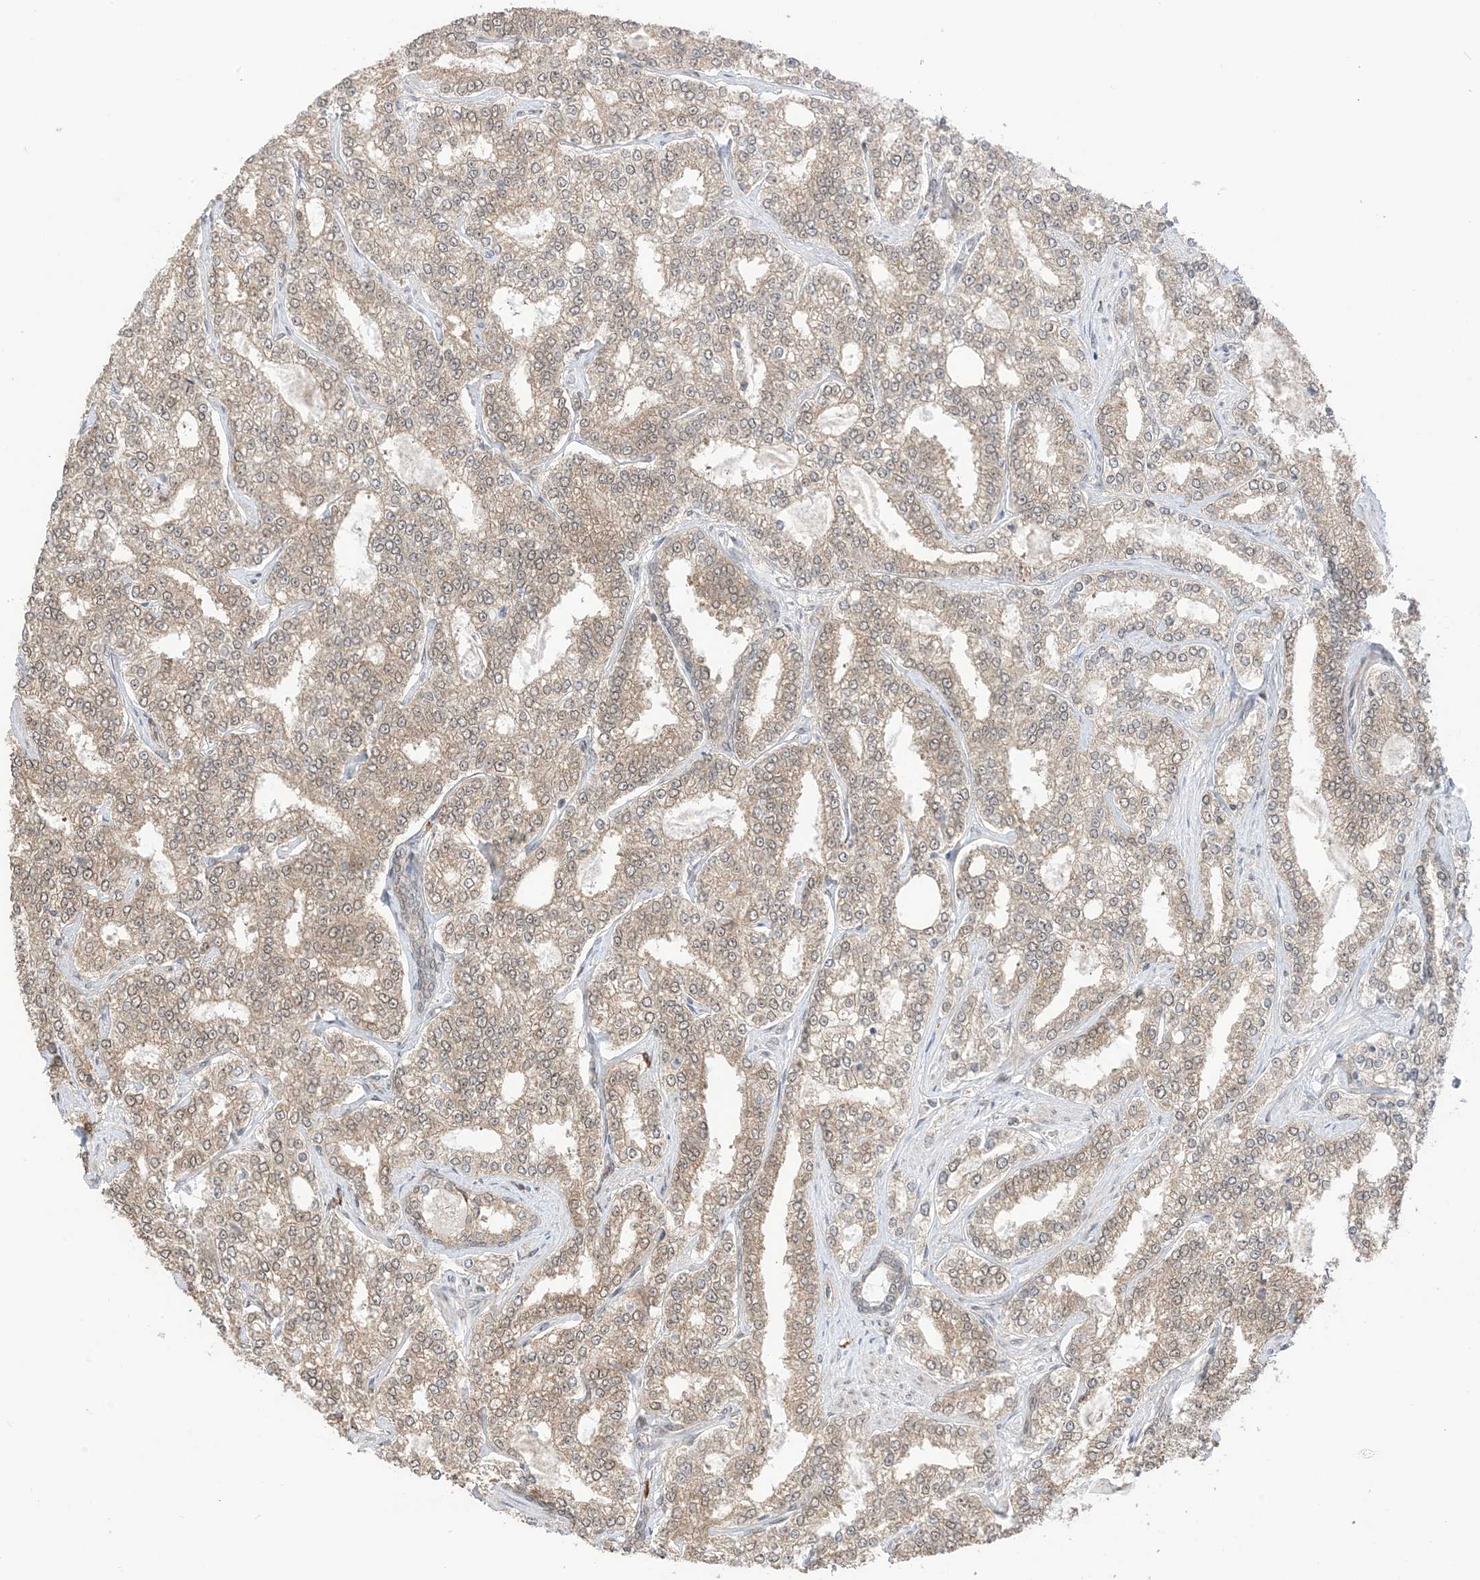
{"staining": {"intensity": "weak", "quantity": ">75%", "location": "cytoplasmic/membranous,nuclear"}, "tissue": "prostate cancer", "cell_type": "Tumor cells", "image_type": "cancer", "snomed": [{"axis": "morphology", "description": "Normal tissue, NOS"}, {"axis": "morphology", "description": "Adenocarcinoma, High grade"}, {"axis": "topography", "description": "Prostate"}], "caption": "Brown immunohistochemical staining in human high-grade adenocarcinoma (prostate) shows weak cytoplasmic/membranous and nuclear expression in about >75% of tumor cells.", "gene": "UBE2E2", "patient": {"sex": "male", "age": 83}}